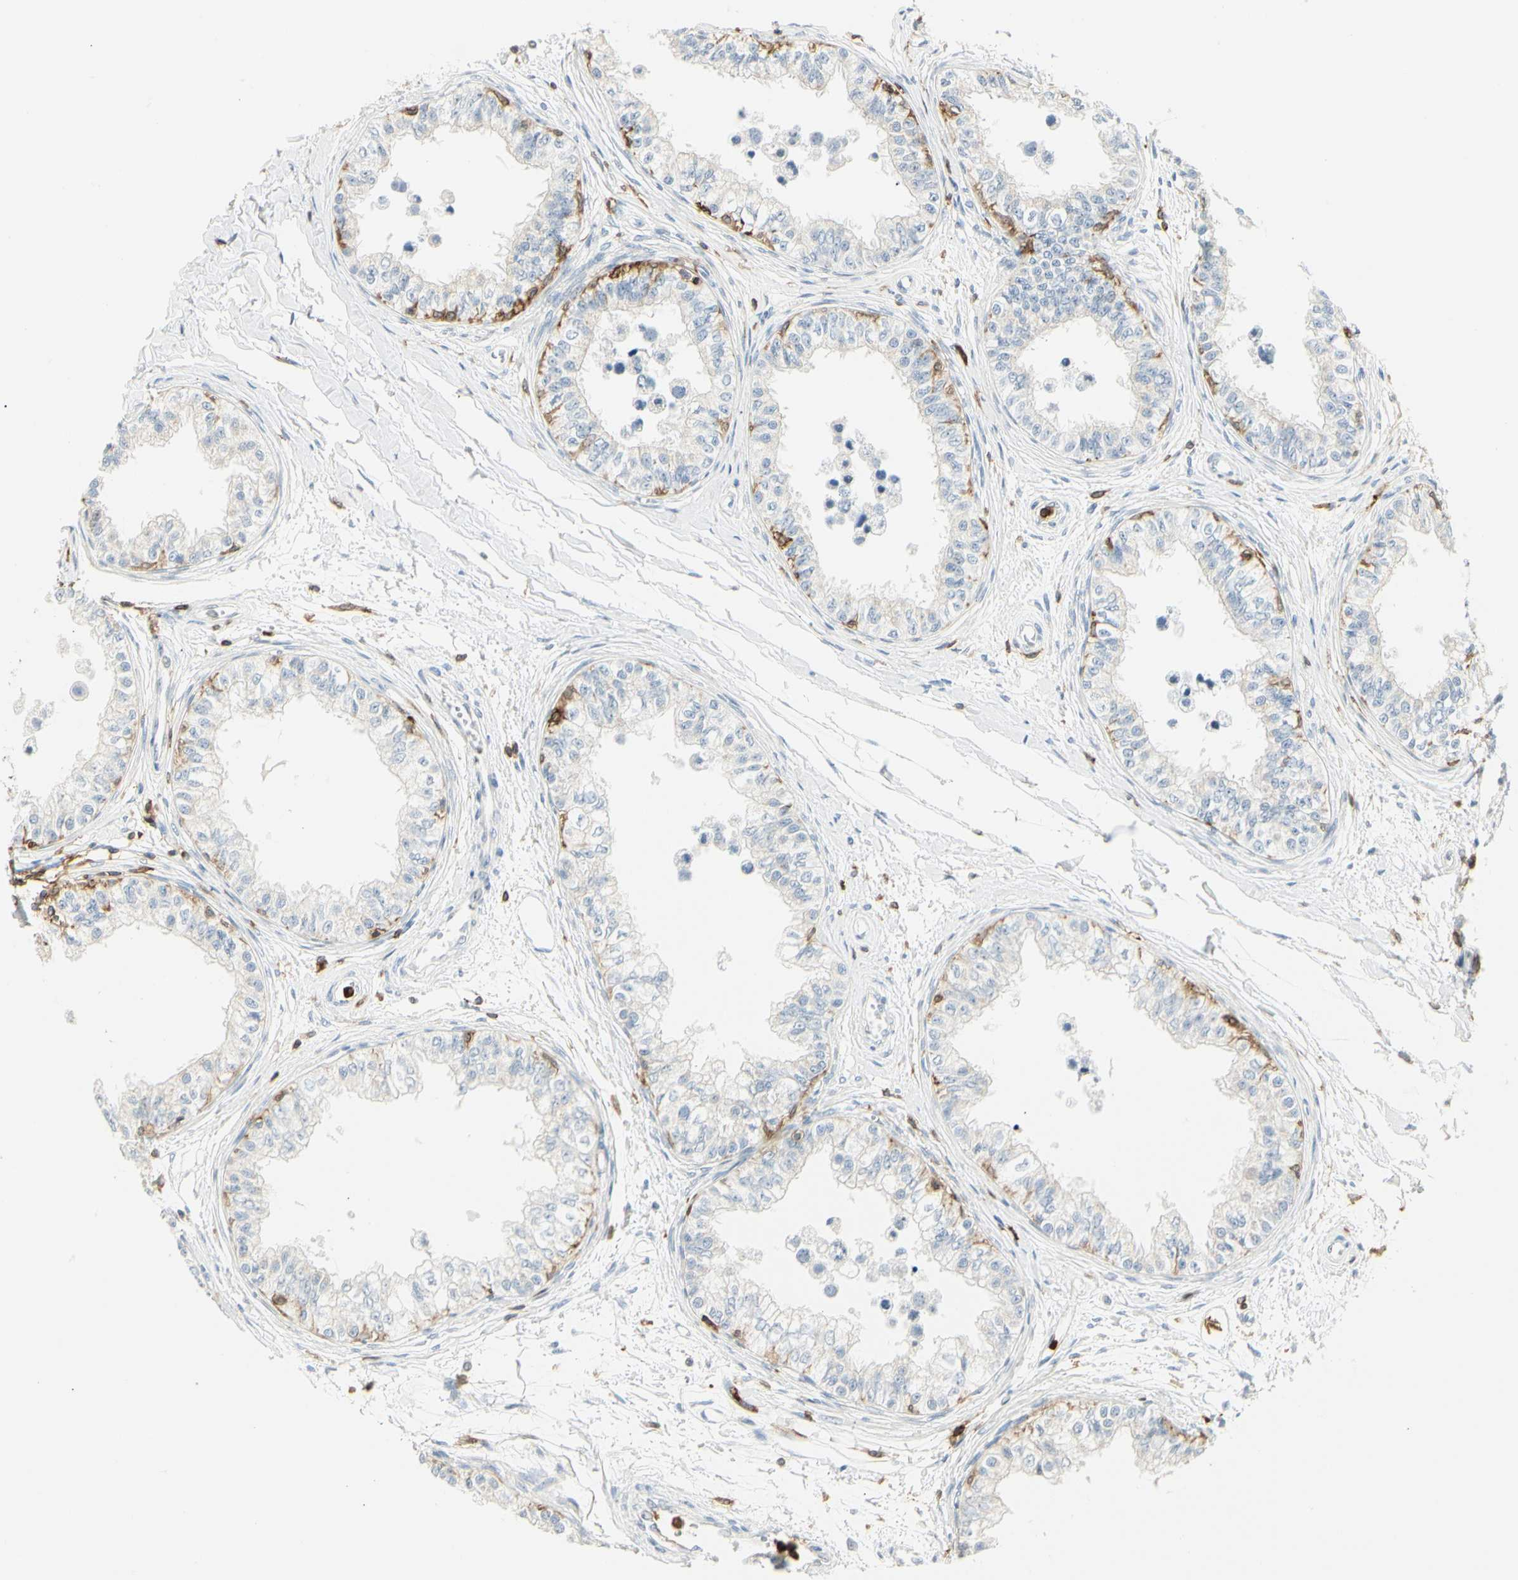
{"staining": {"intensity": "weak", "quantity": "<25%", "location": "cytoplasmic/membranous"}, "tissue": "epididymis", "cell_type": "Glandular cells", "image_type": "normal", "snomed": [{"axis": "morphology", "description": "Normal tissue, NOS"}, {"axis": "morphology", "description": "Adenocarcinoma, metastatic, NOS"}, {"axis": "topography", "description": "Testis"}, {"axis": "topography", "description": "Epididymis"}], "caption": "Human epididymis stained for a protein using immunohistochemistry demonstrates no staining in glandular cells.", "gene": "ITGB2", "patient": {"sex": "male", "age": 26}}